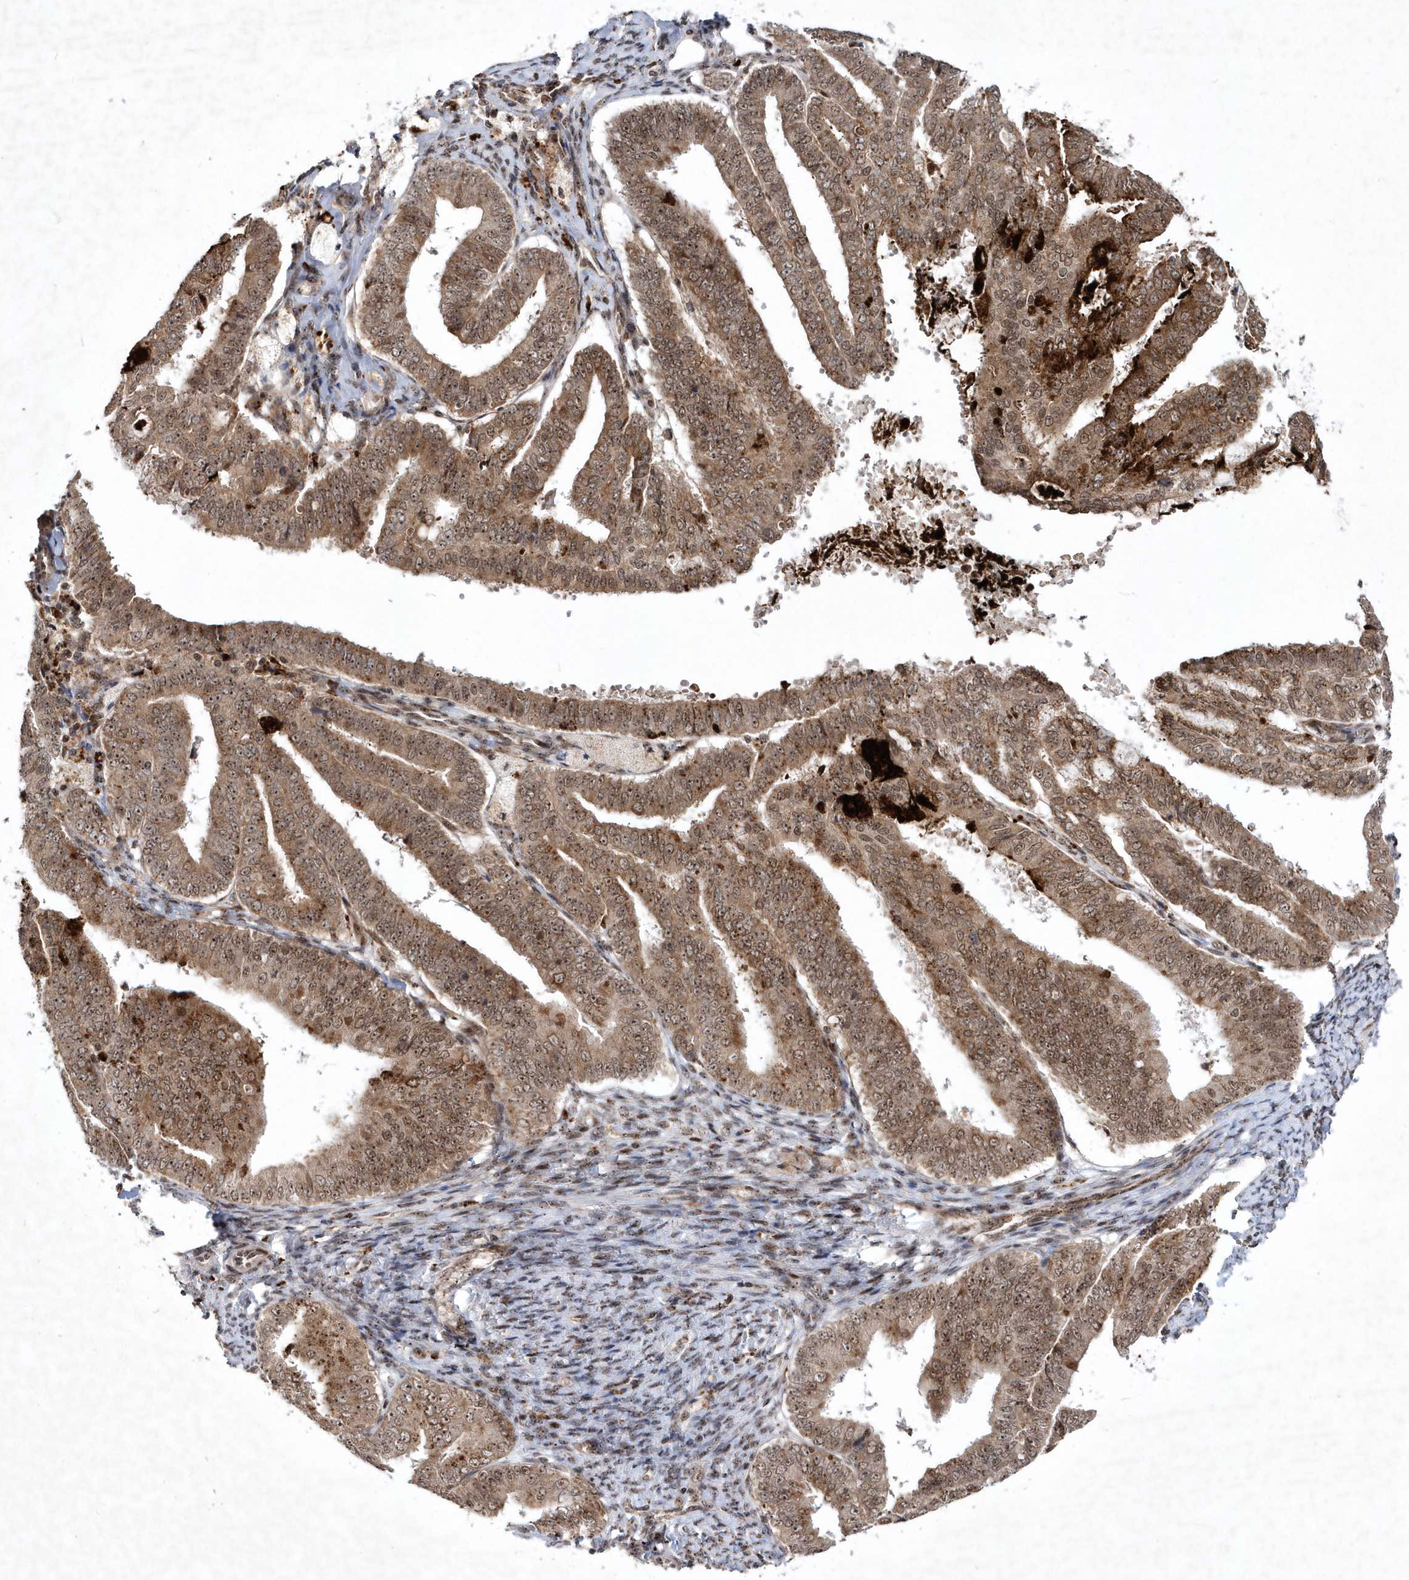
{"staining": {"intensity": "moderate", "quantity": ">75%", "location": "cytoplasmic/membranous,nuclear"}, "tissue": "endometrial cancer", "cell_type": "Tumor cells", "image_type": "cancer", "snomed": [{"axis": "morphology", "description": "Adenocarcinoma, NOS"}, {"axis": "topography", "description": "Endometrium"}], "caption": "Adenocarcinoma (endometrial) stained with DAB (3,3'-diaminobenzidine) immunohistochemistry reveals medium levels of moderate cytoplasmic/membranous and nuclear expression in approximately >75% of tumor cells.", "gene": "SOWAHB", "patient": {"sex": "female", "age": 63}}